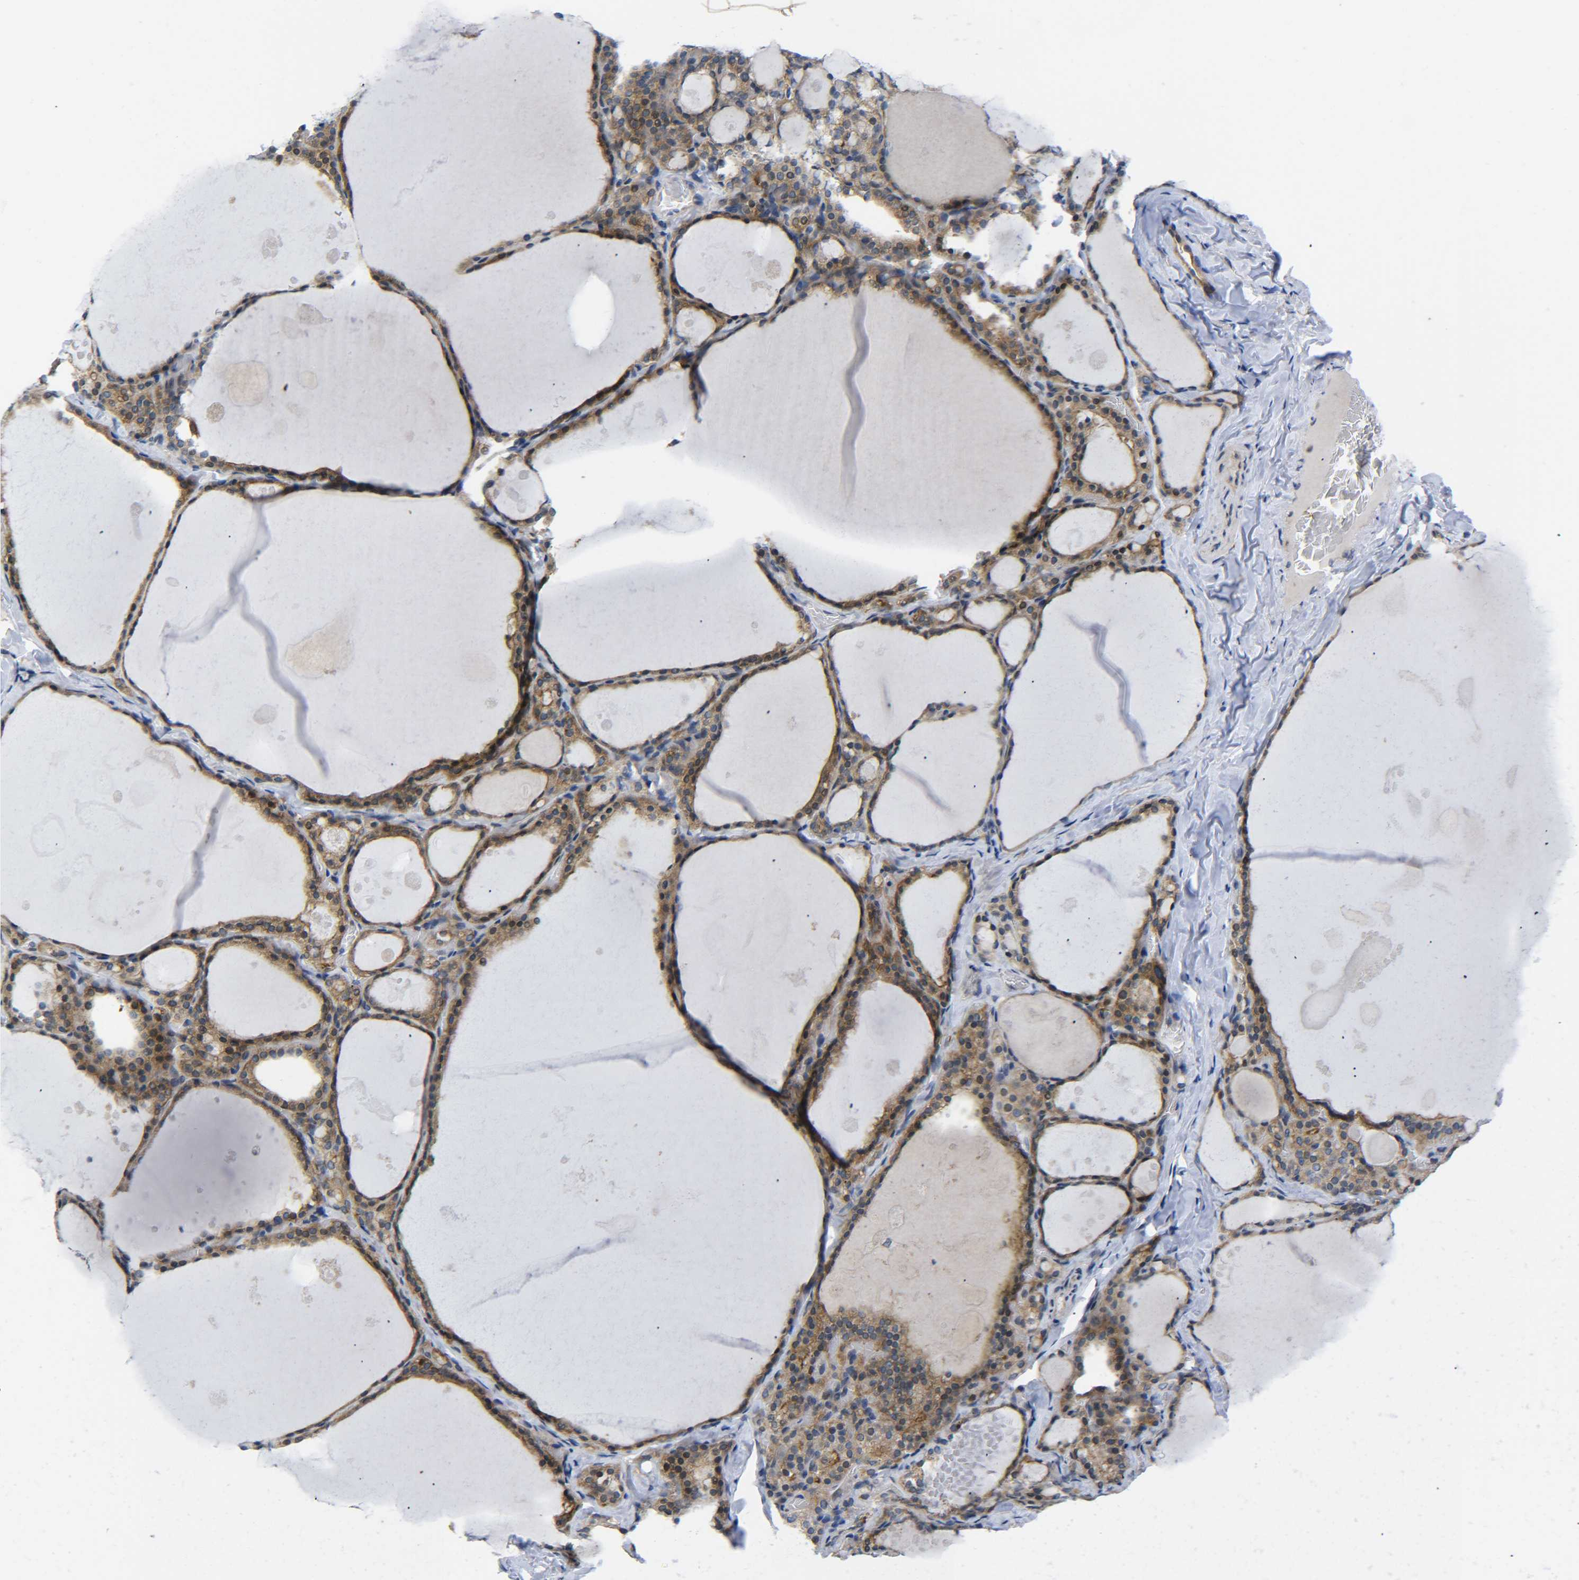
{"staining": {"intensity": "moderate", "quantity": ">75%", "location": "cytoplasmic/membranous"}, "tissue": "thyroid gland", "cell_type": "Glandular cells", "image_type": "normal", "snomed": [{"axis": "morphology", "description": "Normal tissue, NOS"}, {"axis": "topography", "description": "Thyroid gland"}], "caption": "Protein staining by immunohistochemistry (IHC) displays moderate cytoplasmic/membranous staining in about >75% of glandular cells in benign thyroid gland.", "gene": "CMTM1", "patient": {"sex": "male", "age": 56}}